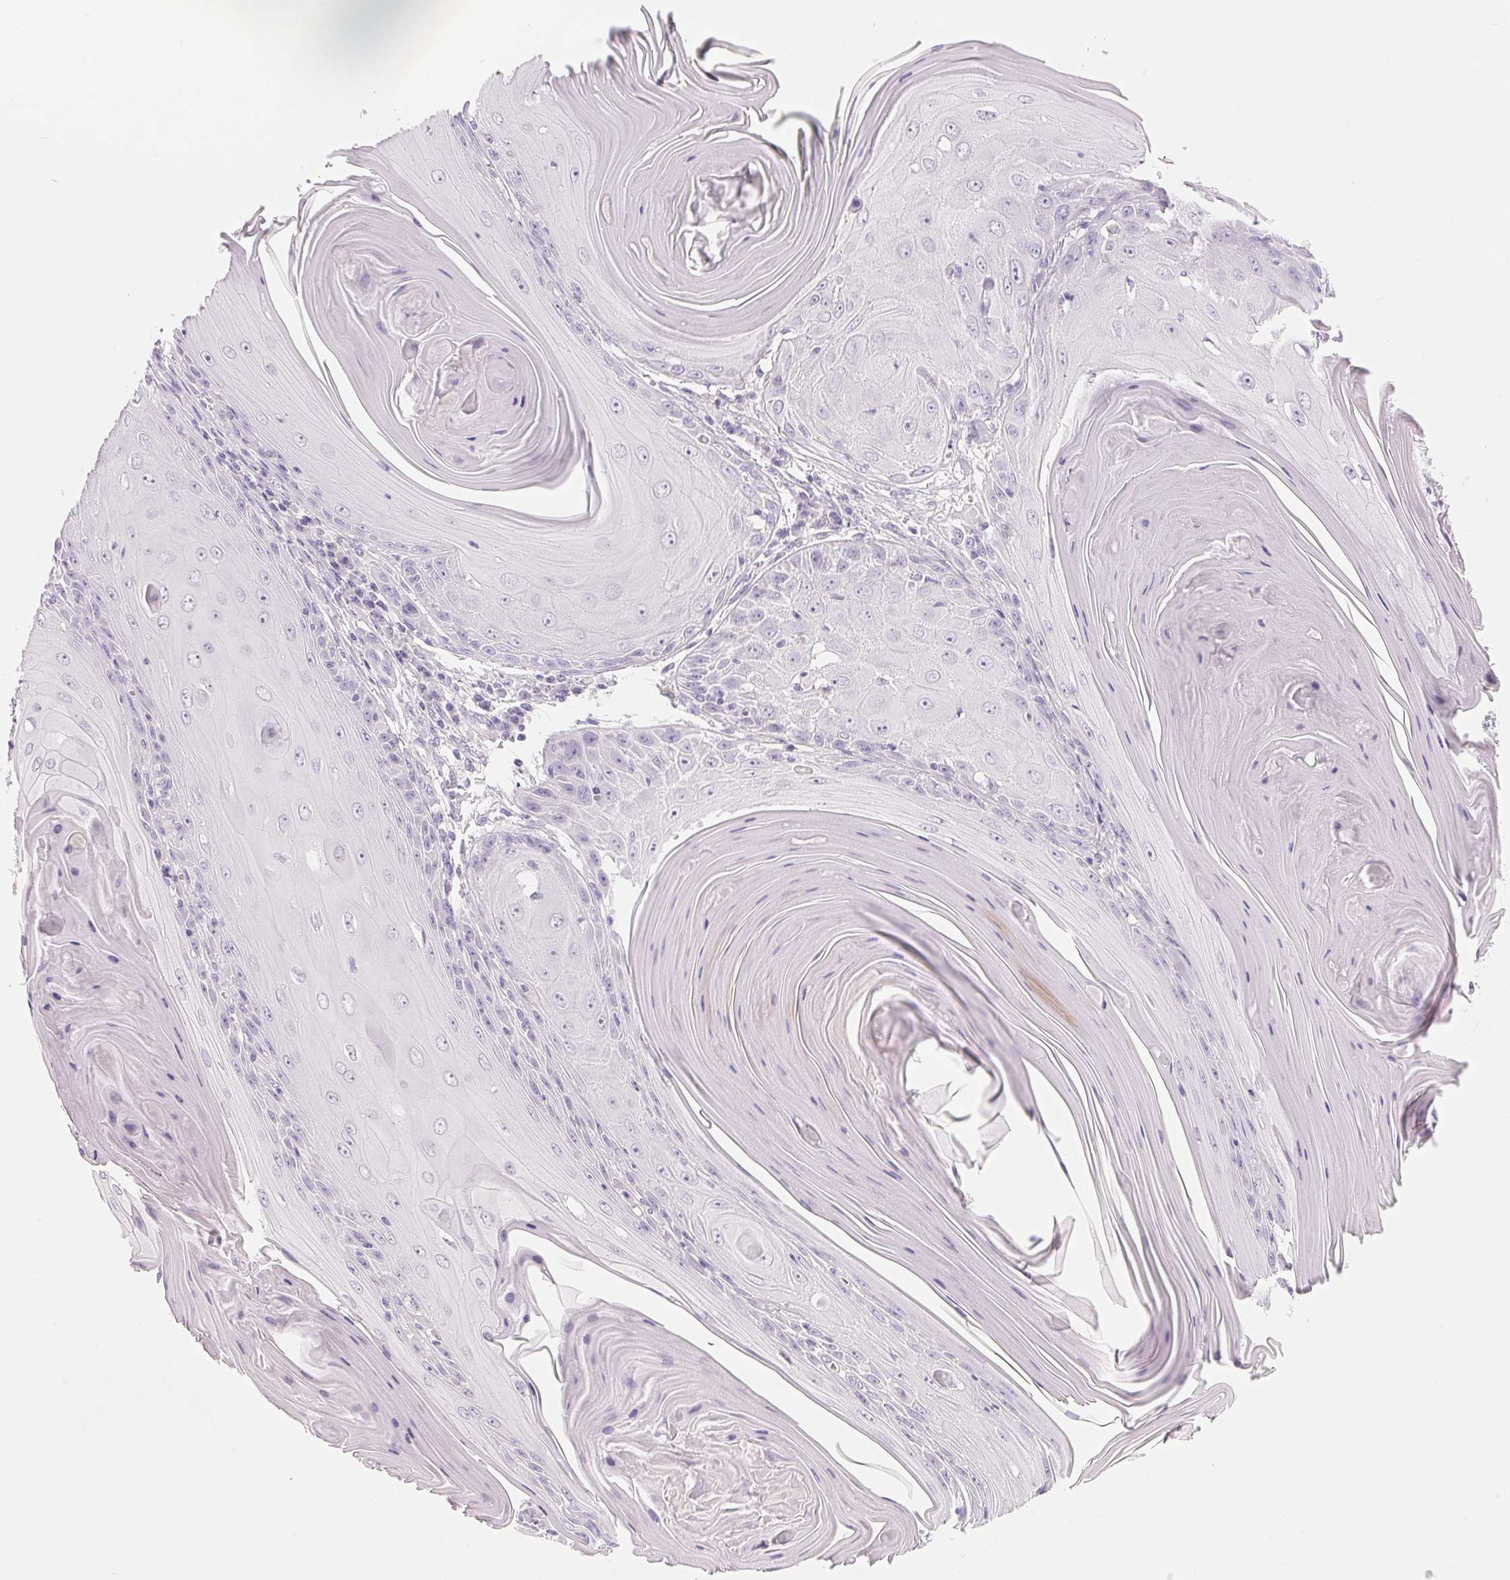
{"staining": {"intensity": "negative", "quantity": "none", "location": "none"}, "tissue": "skin cancer", "cell_type": "Tumor cells", "image_type": "cancer", "snomed": [{"axis": "morphology", "description": "Squamous cell carcinoma, NOS"}, {"axis": "topography", "description": "Skin"}, {"axis": "topography", "description": "Vulva"}], "caption": "Tumor cells show no significant protein positivity in squamous cell carcinoma (skin). (DAB IHC, high magnification).", "gene": "SPACA5B", "patient": {"sex": "female", "age": 85}}